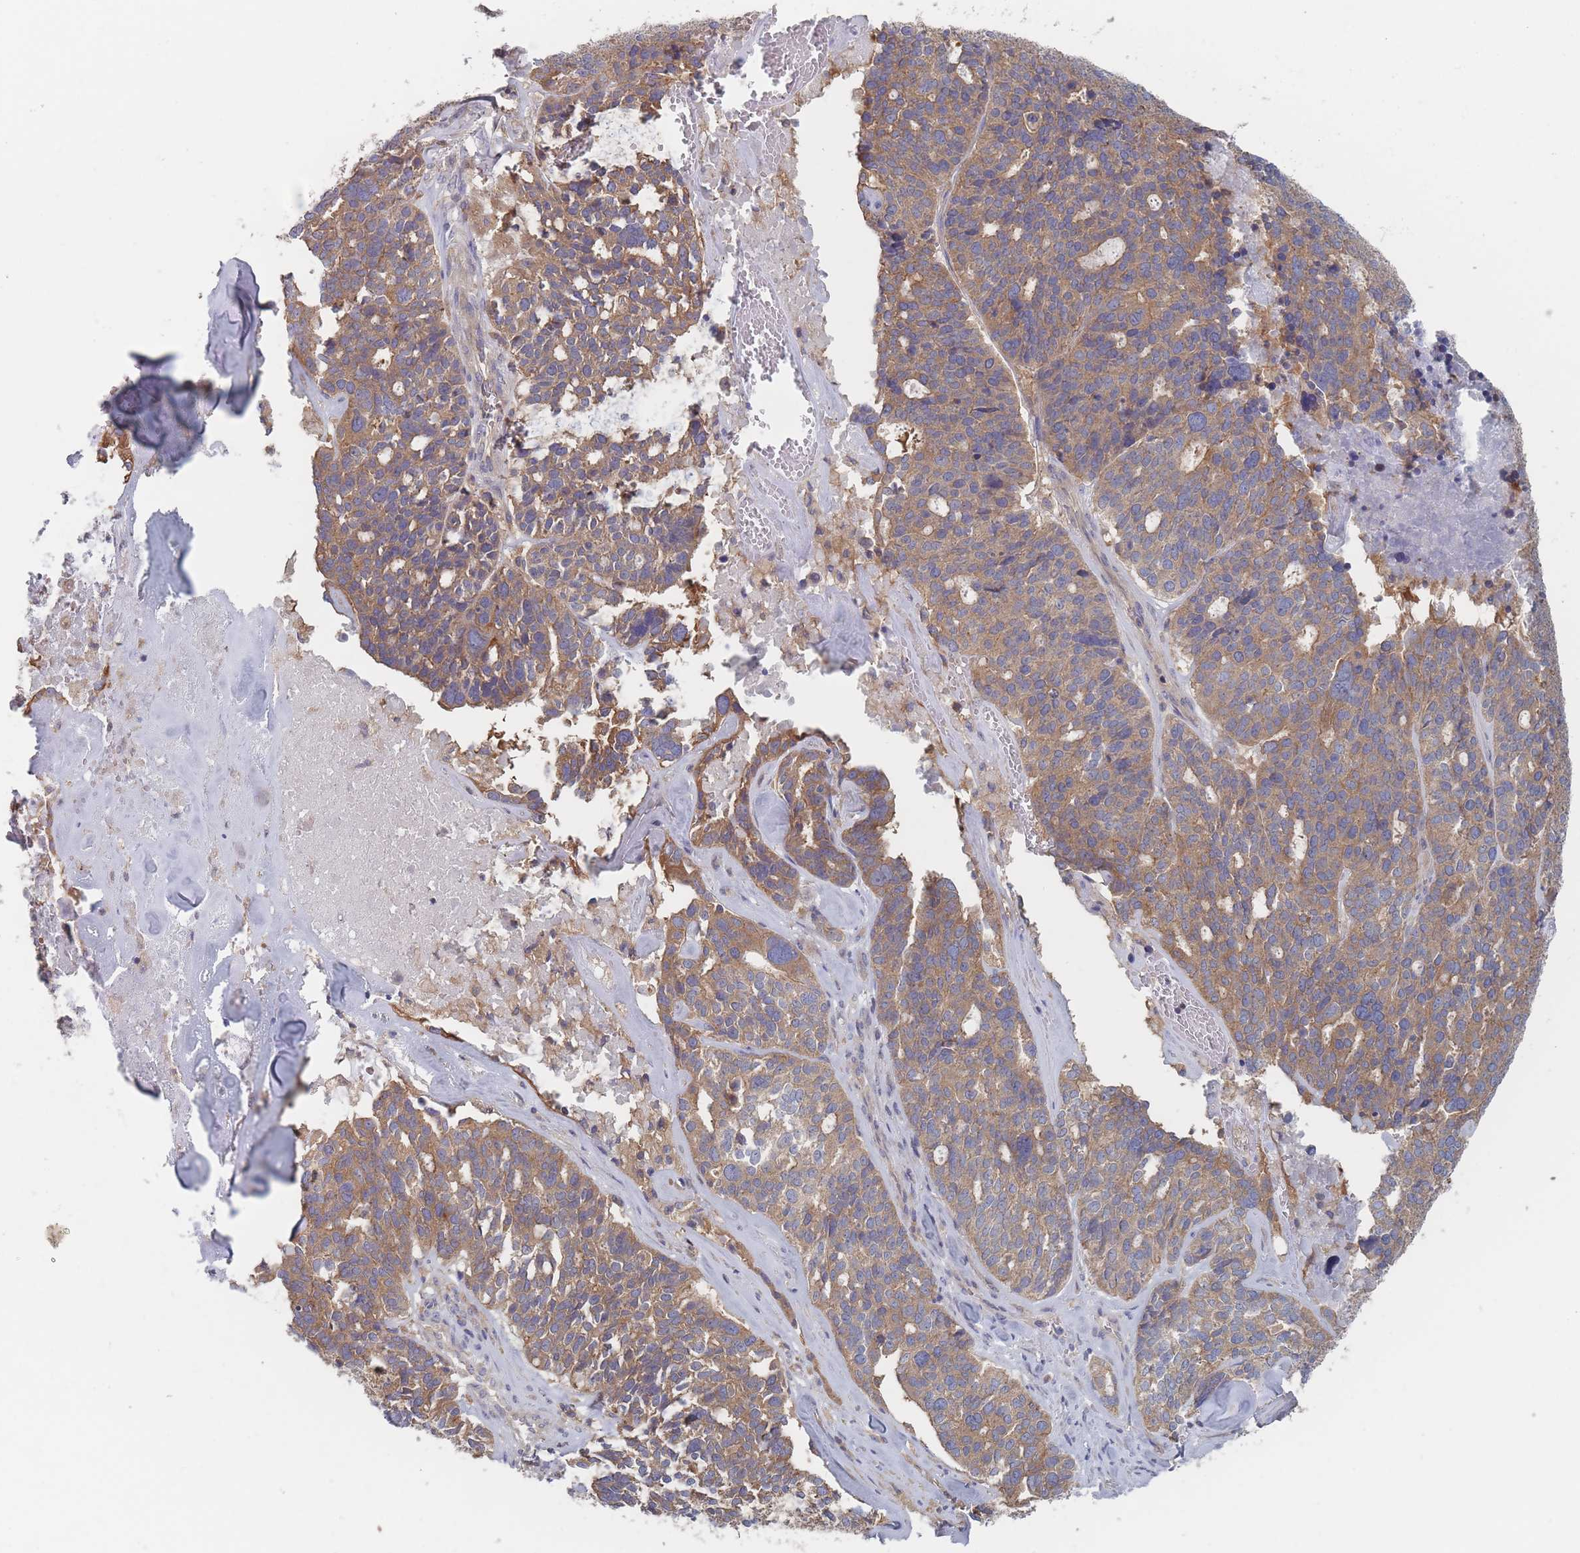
{"staining": {"intensity": "moderate", "quantity": ">75%", "location": "cytoplasmic/membranous"}, "tissue": "ovarian cancer", "cell_type": "Tumor cells", "image_type": "cancer", "snomed": [{"axis": "morphology", "description": "Cystadenocarcinoma, serous, NOS"}, {"axis": "topography", "description": "Ovary"}], "caption": "This is a photomicrograph of immunohistochemistry (IHC) staining of ovarian cancer, which shows moderate positivity in the cytoplasmic/membranous of tumor cells.", "gene": "EFCC1", "patient": {"sex": "female", "age": 59}}